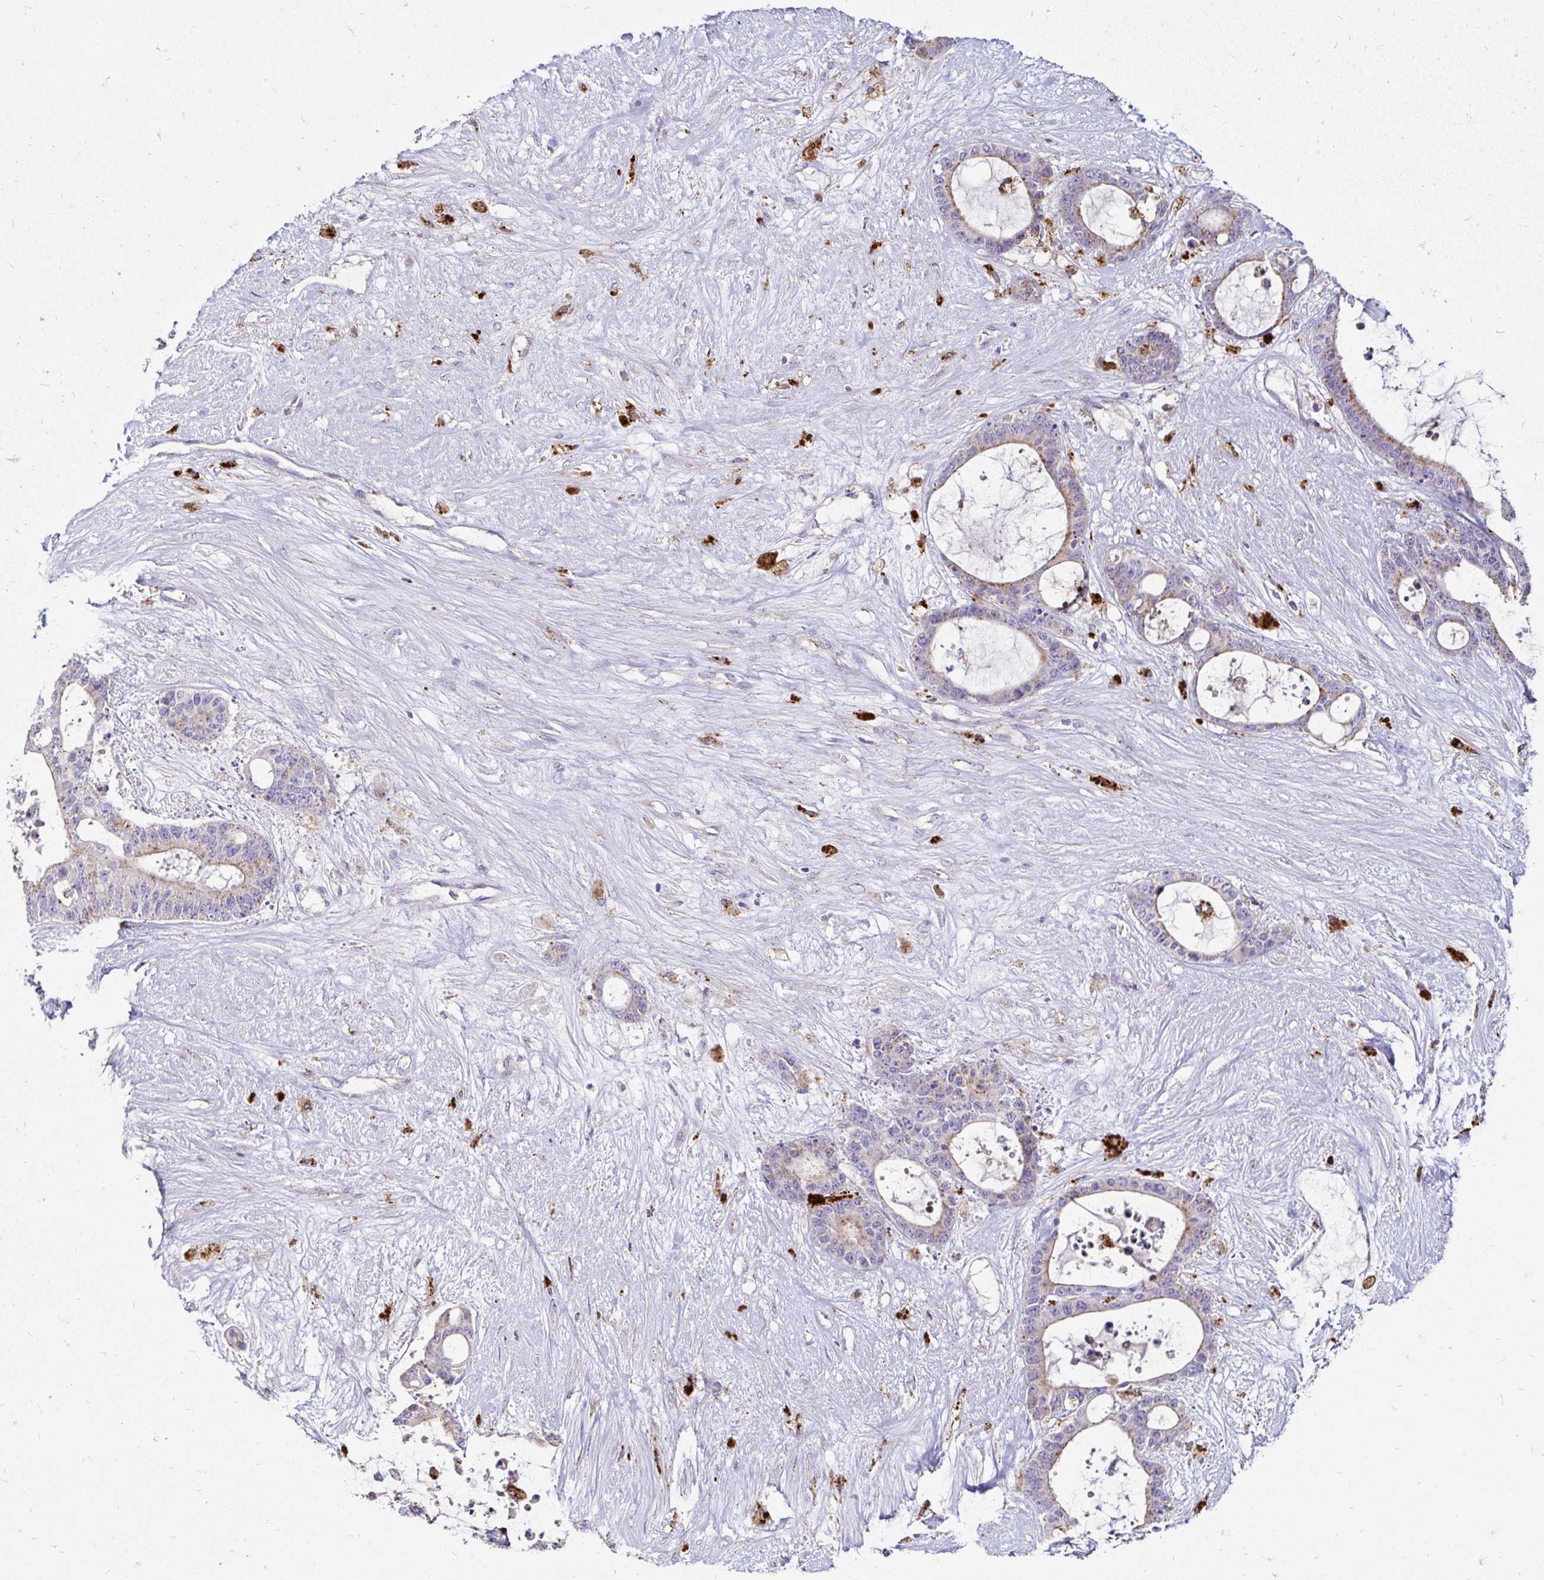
{"staining": {"intensity": "moderate", "quantity": "25%-75%", "location": "cytoplasmic/membranous"}, "tissue": "liver cancer", "cell_type": "Tumor cells", "image_type": "cancer", "snomed": [{"axis": "morphology", "description": "Normal tissue, NOS"}, {"axis": "morphology", "description": "Cholangiocarcinoma"}, {"axis": "topography", "description": "Liver"}, {"axis": "topography", "description": "Peripheral nerve tissue"}], "caption": "Immunohistochemistry (IHC) image of human cholangiocarcinoma (liver) stained for a protein (brown), which exhibits medium levels of moderate cytoplasmic/membranous positivity in about 25%-75% of tumor cells.", "gene": "FUCA1", "patient": {"sex": "female", "age": 73}}